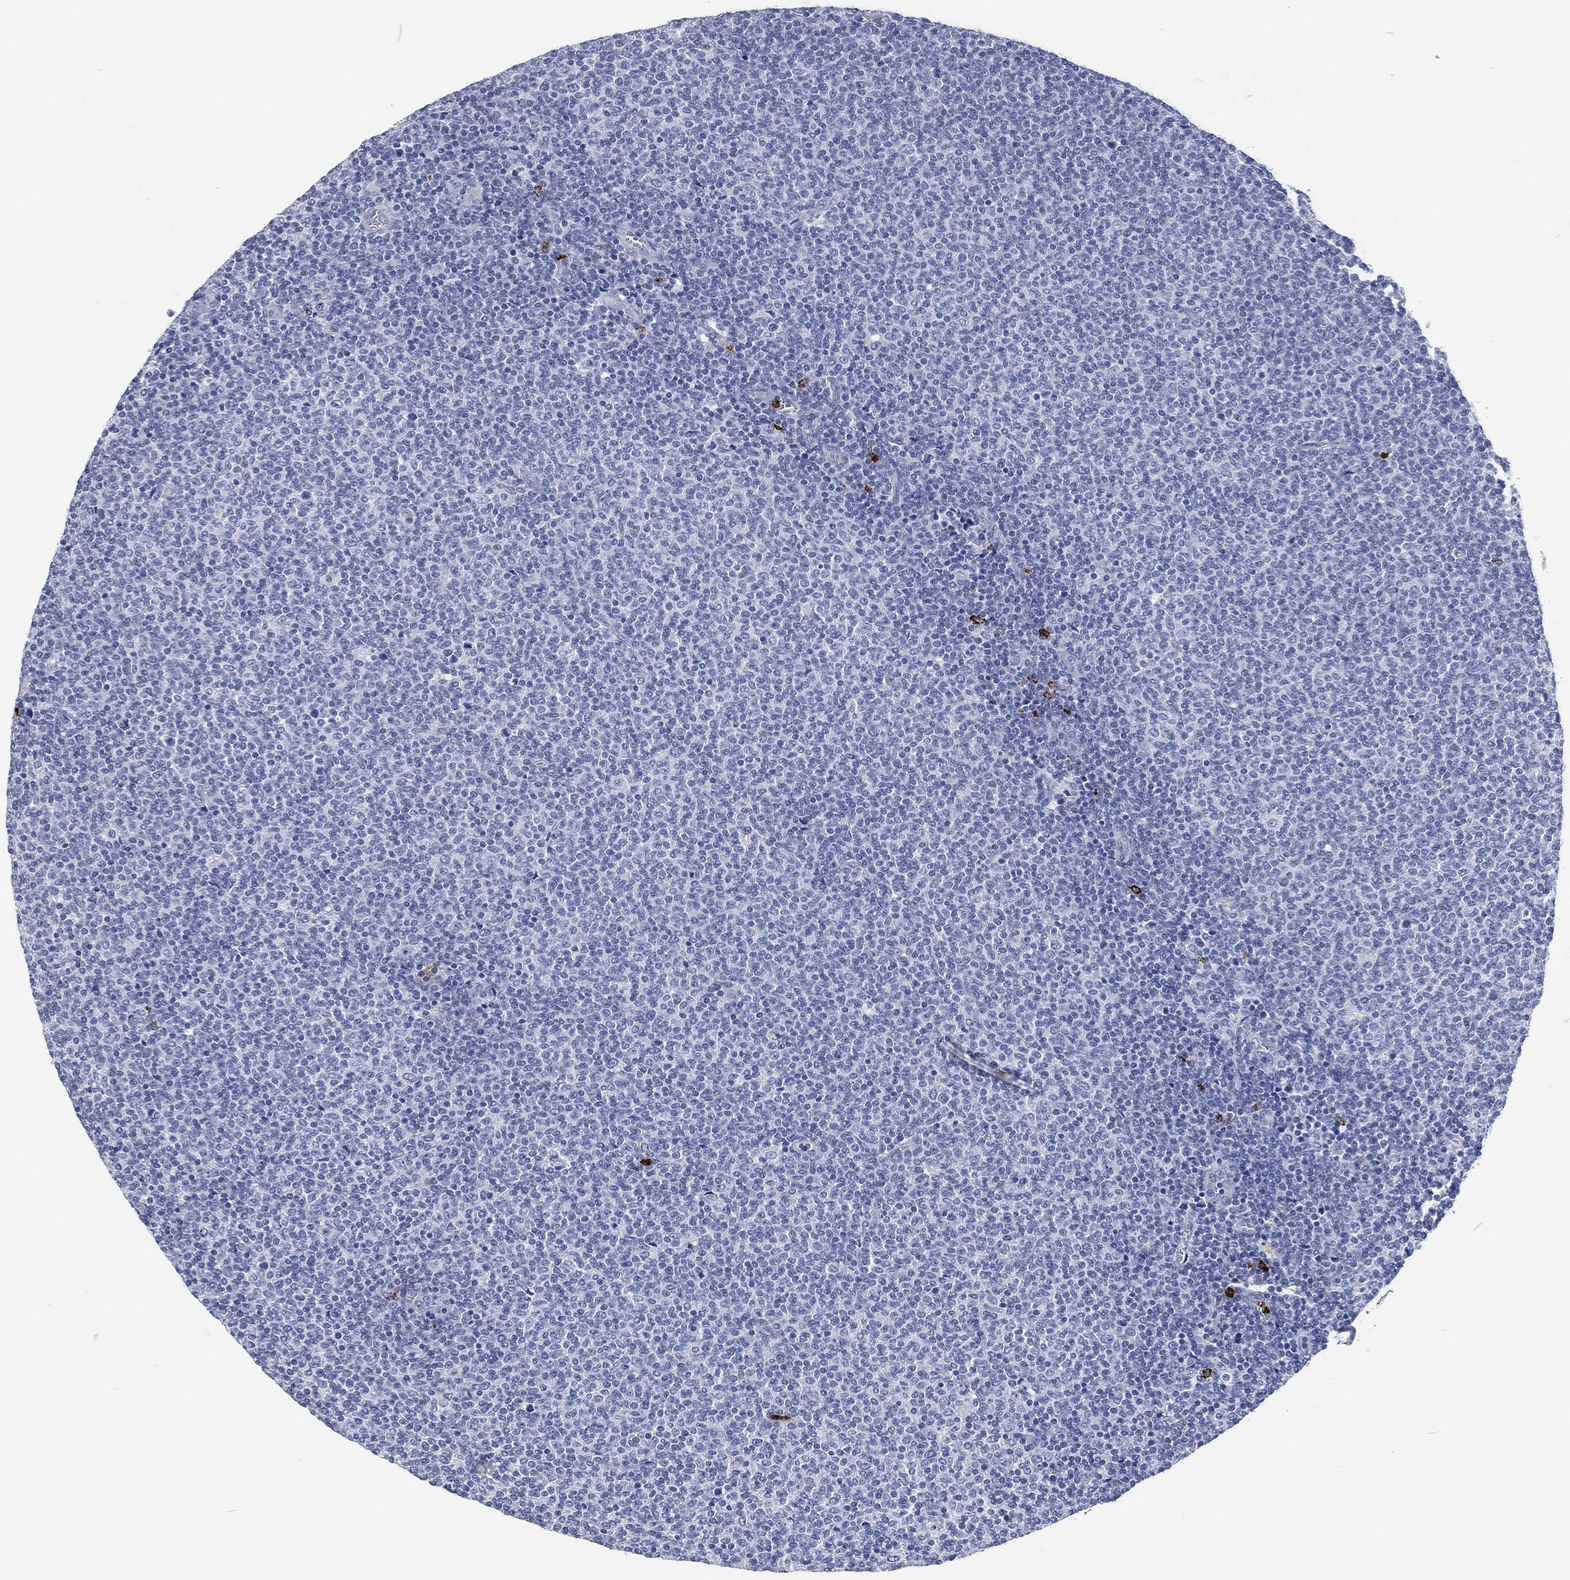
{"staining": {"intensity": "negative", "quantity": "none", "location": "none"}, "tissue": "lymphoma", "cell_type": "Tumor cells", "image_type": "cancer", "snomed": [{"axis": "morphology", "description": "Malignant lymphoma, non-Hodgkin's type, Low grade"}, {"axis": "topography", "description": "Lymph node"}], "caption": "Human malignant lymphoma, non-Hodgkin's type (low-grade) stained for a protein using immunohistochemistry (IHC) displays no positivity in tumor cells.", "gene": "MPO", "patient": {"sex": "male", "age": 52}}